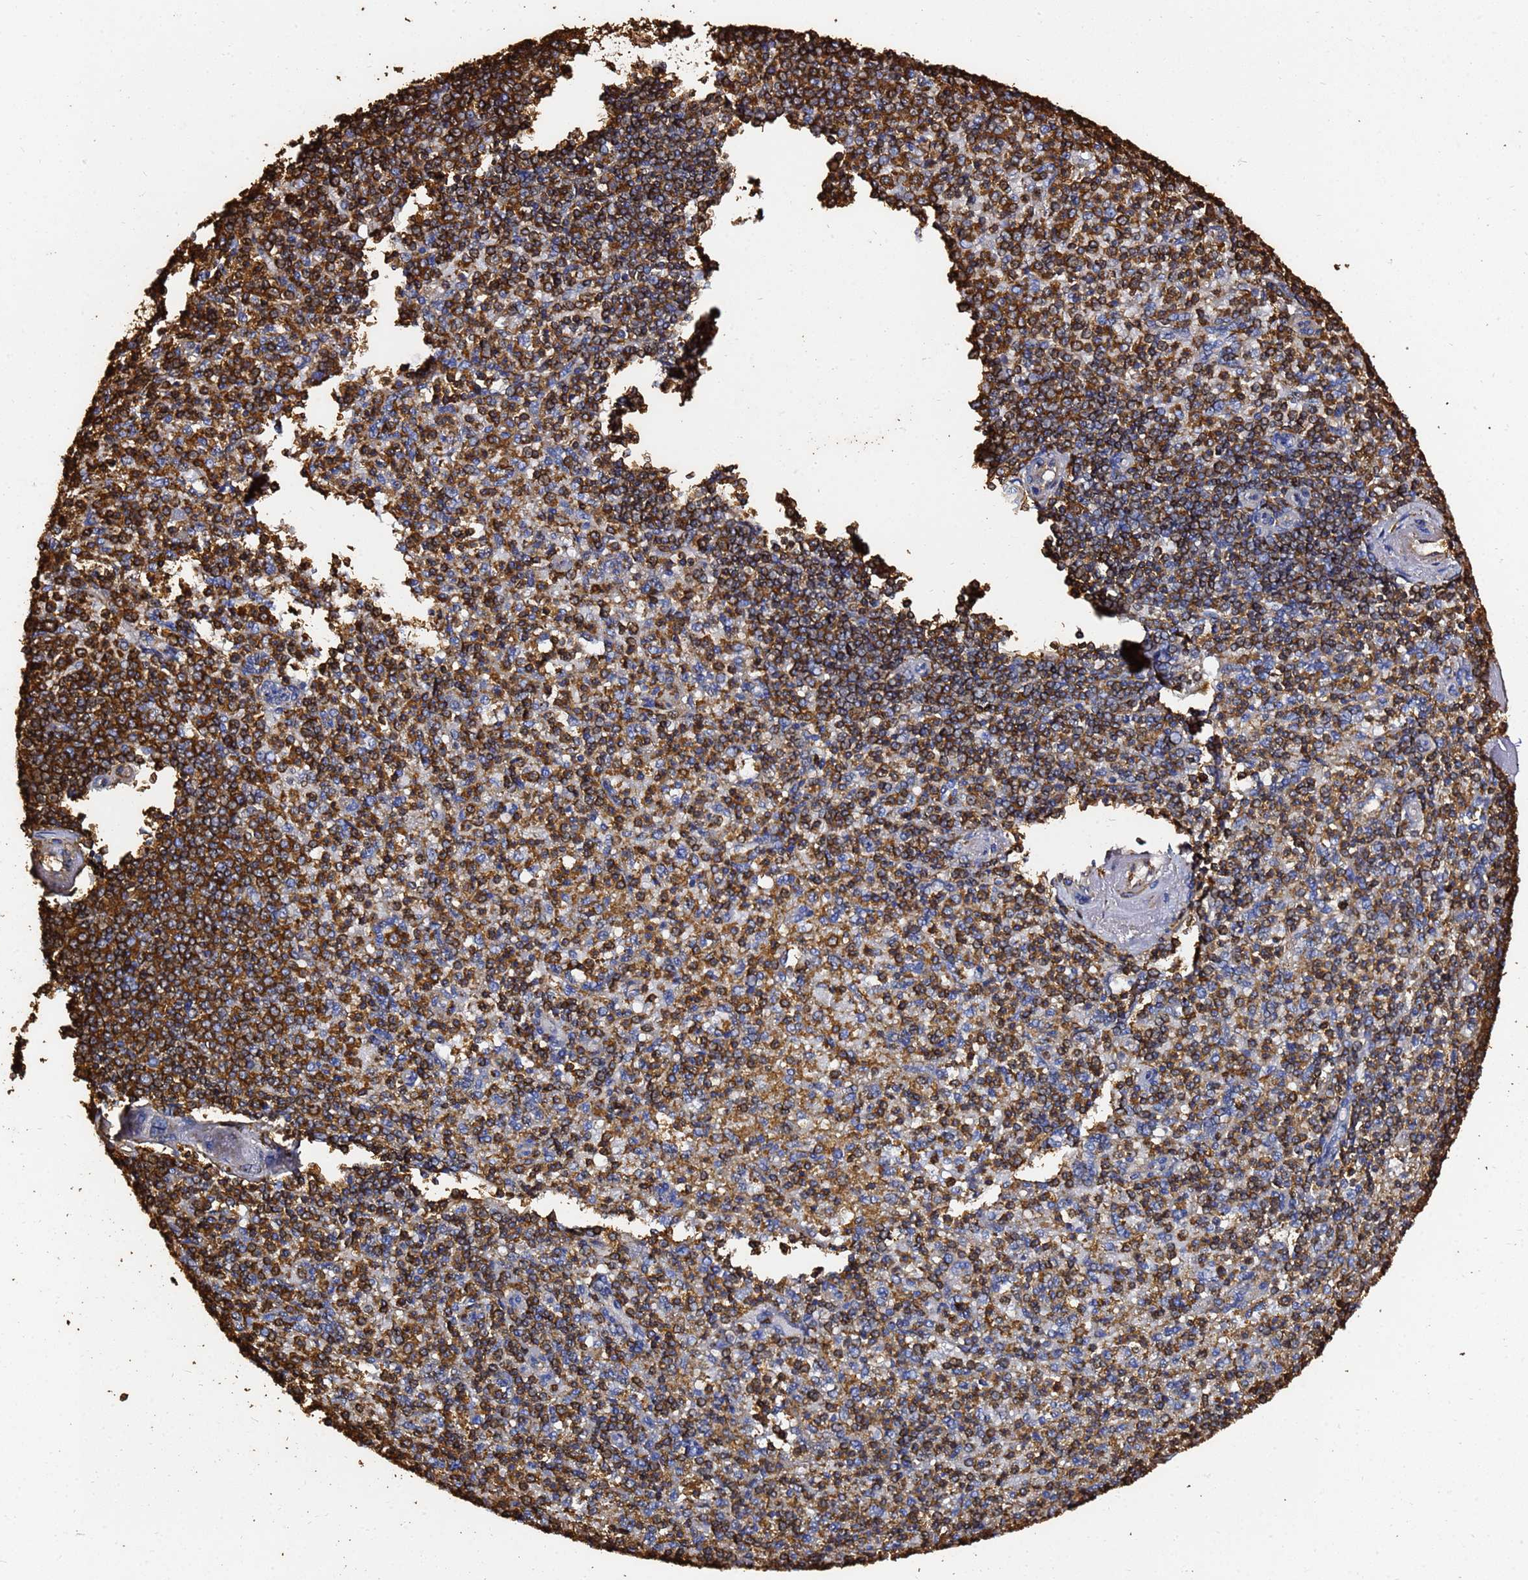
{"staining": {"intensity": "strong", "quantity": ">75%", "location": "cytoplasmic/membranous"}, "tissue": "spleen", "cell_type": "Cells in red pulp", "image_type": "normal", "snomed": [{"axis": "morphology", "description": "Normal tissue, NOS"}, {"axis": "topography", "description": "Spleen"}], "caption": "Unremarkable spleen displays strong cytoplasmic/membranous positivity in about >75% of cells in red pulp, visualized by immunohistochemistry. (DAB (3,3'-diaminobenzidine) IHC, brown staining for protein, blue staining for nuclei).", "gene": "ACTA1", "patient": {"sex": "male", "age": 82}}